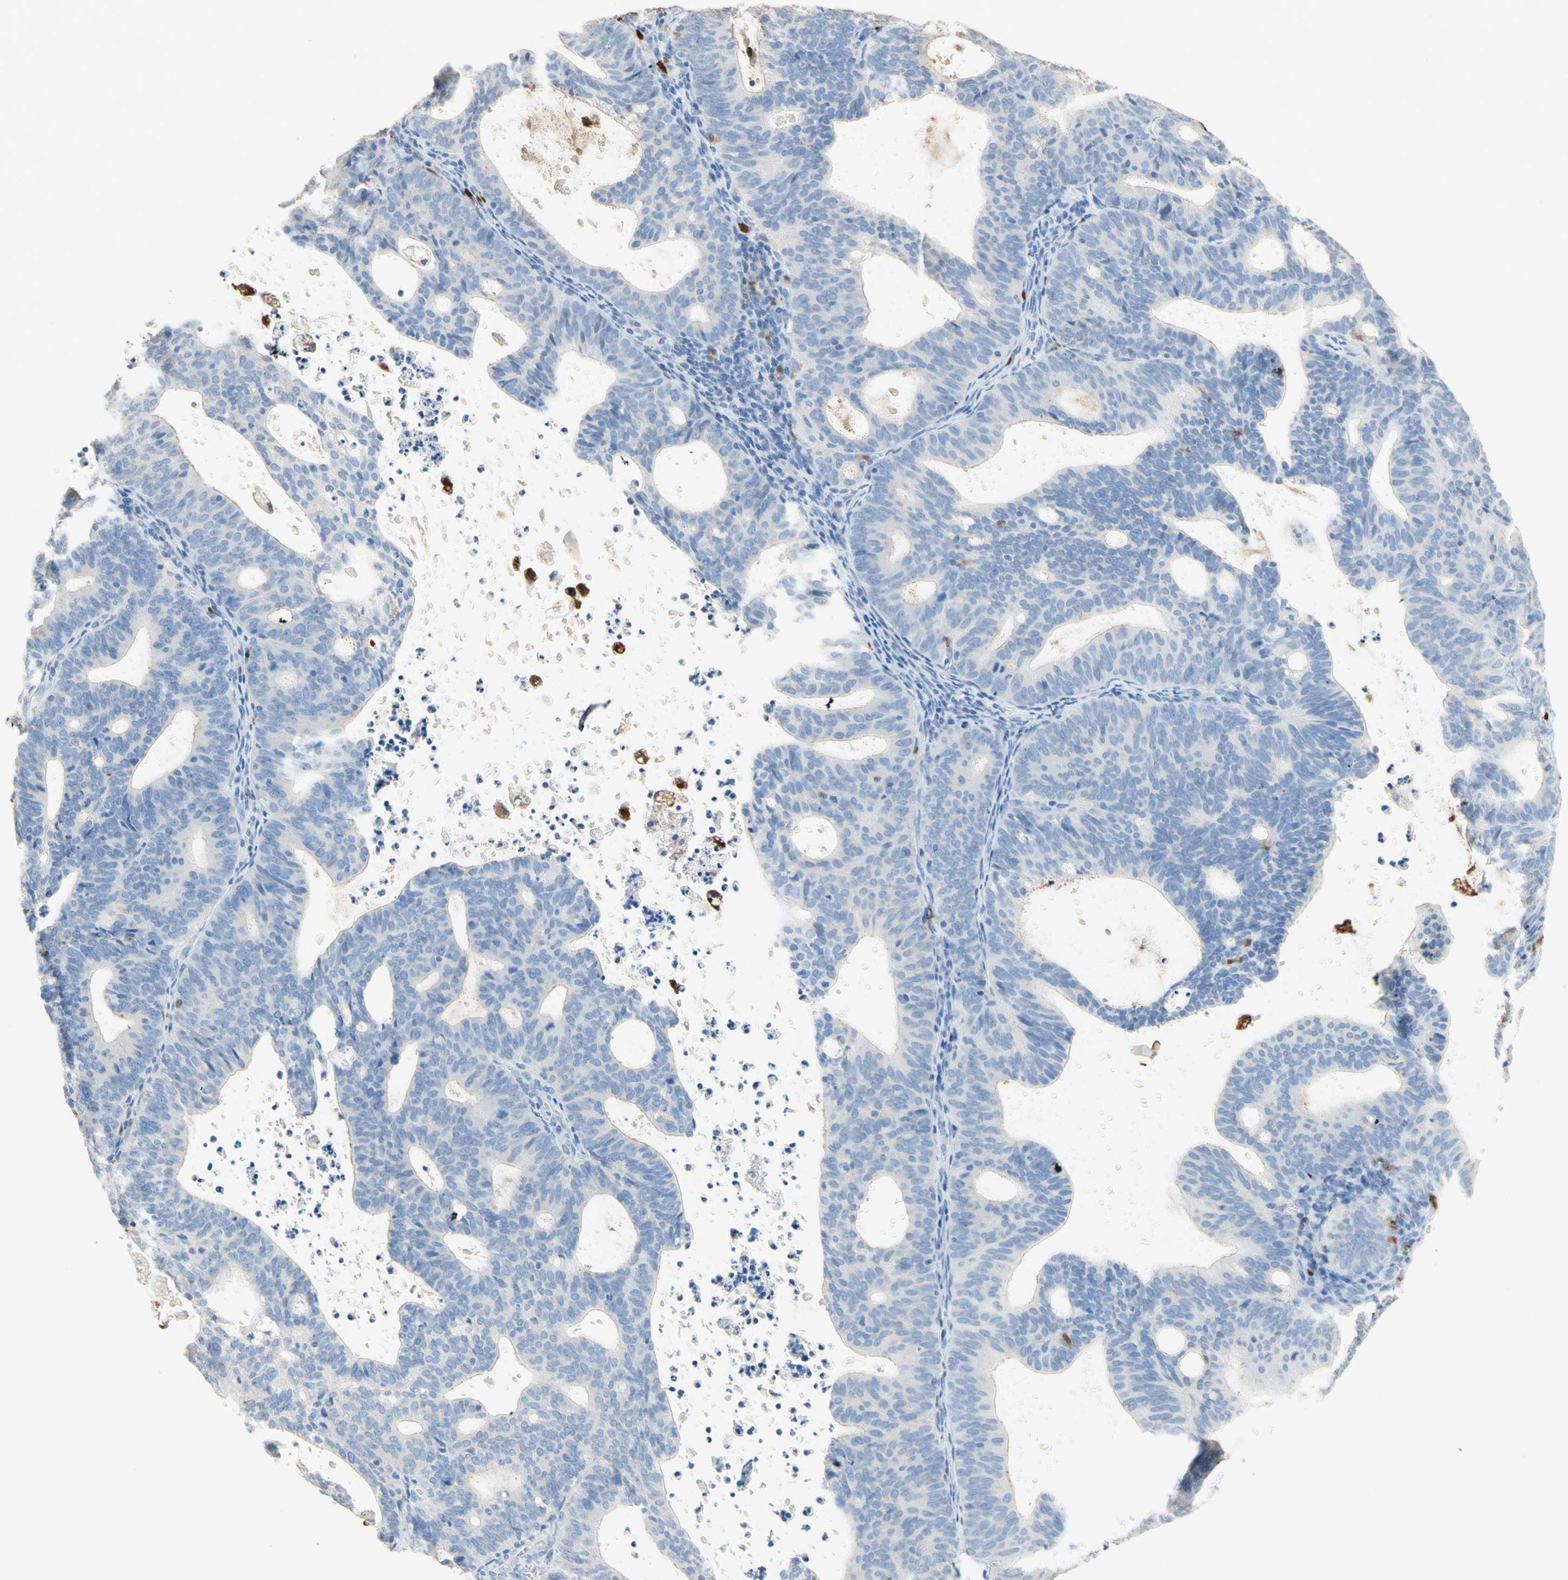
{"staining": {"intensity": "negative", "quantity": "none", "location": "none"}, "tissue": "endometrial cancer", "cell_type": "Tumor cells", "image_type": "cancer", "snomed": [{"axis": "morphology", "description": "Adenocarcinoma, NOS"}, {"axis": "topography", "description": "Uterus"}], "caption": "The IHC image has no significant positivity in tumor cells of endometrial cancer tissue.", "gene": "NFKBIZ", "patient": {"sex": "female", "age": 83}}